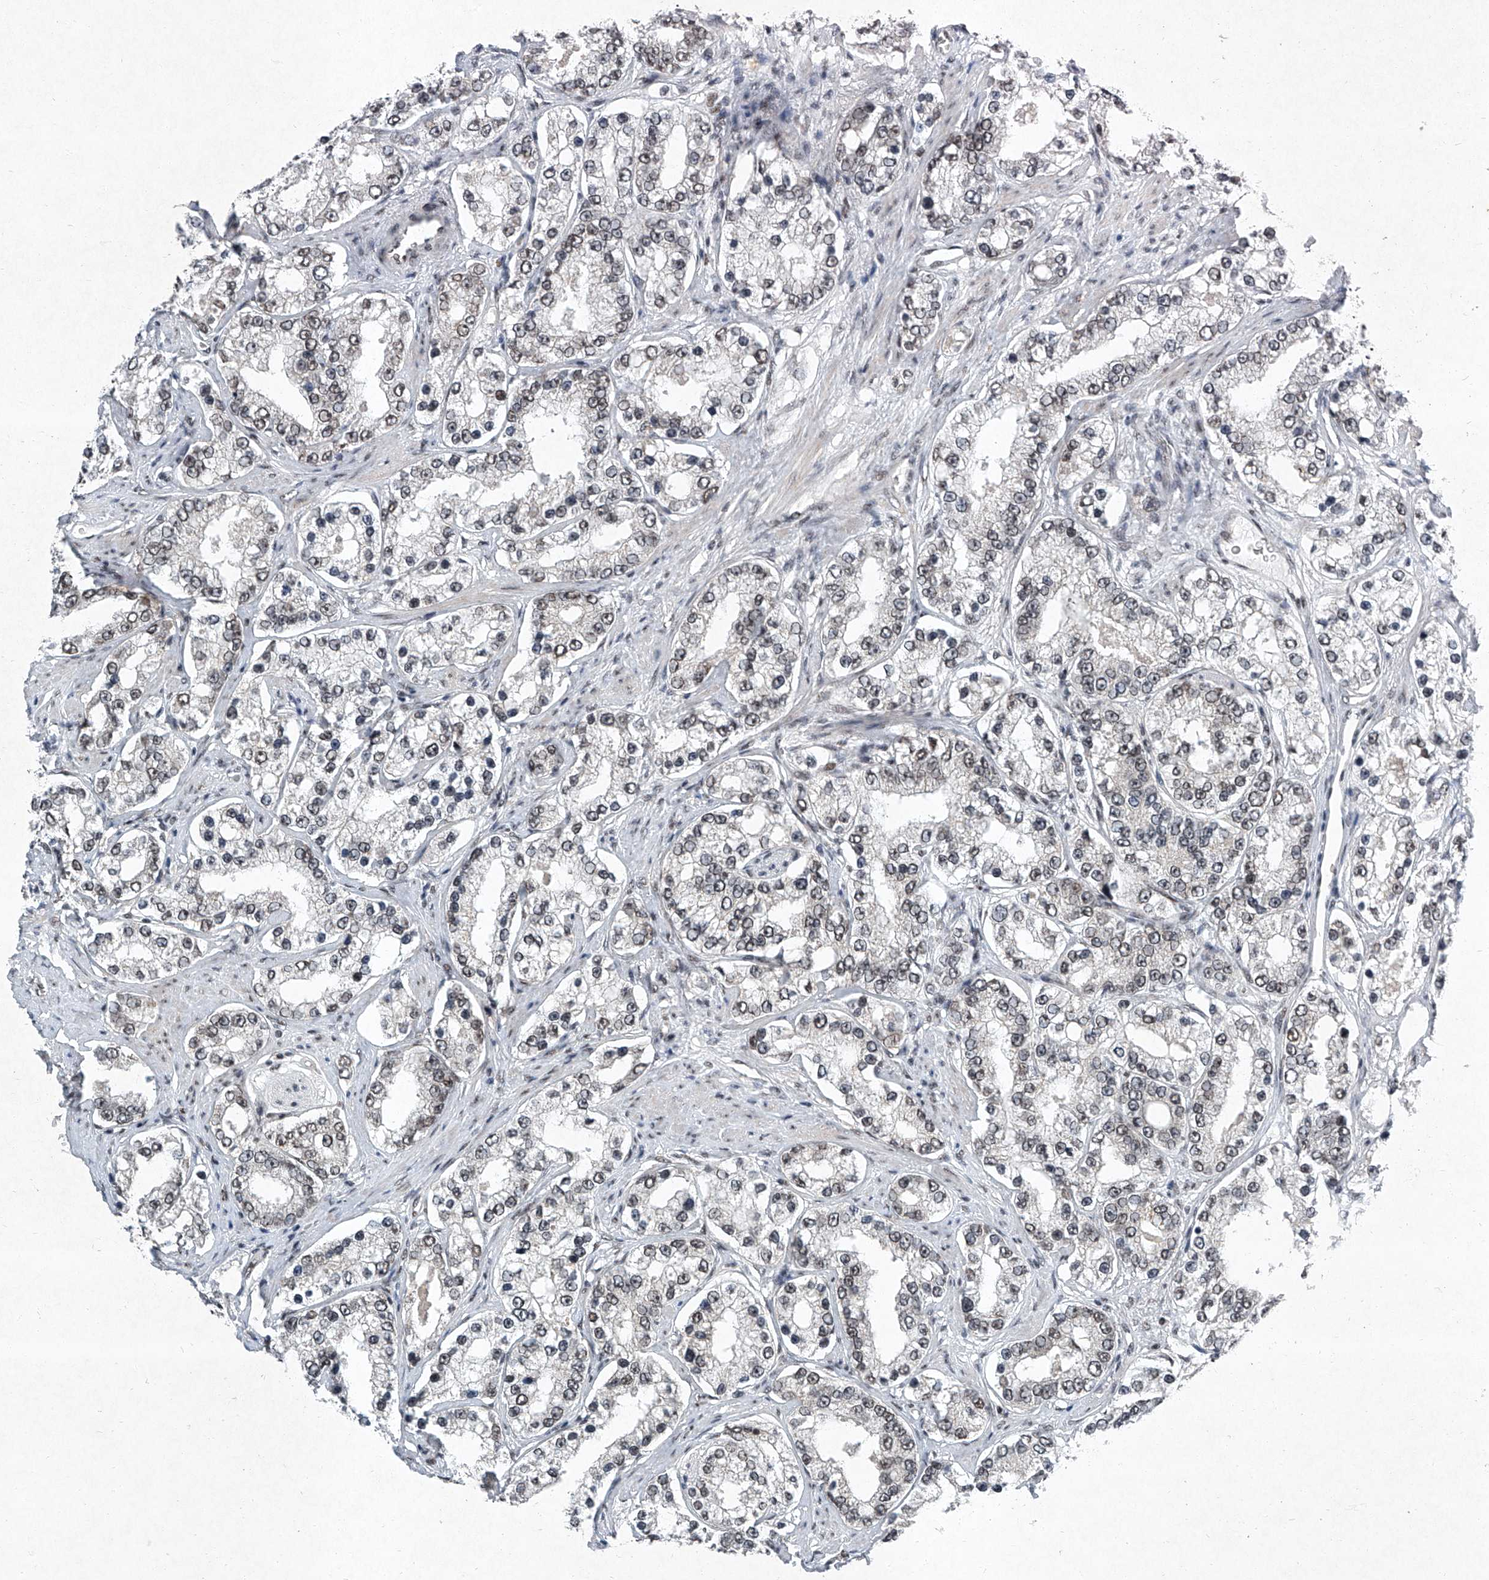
{"staining": {"intensity": "weak", "quantity": "25%-75%", "location": "nuclear"}, "tissue": "prostate cancer", "cell_type": "Tumor cells", "image_type": "cancer", "snomed": [{"axis": "morphology", "description": "Normal tissue, NOS"}, {"axis": "morphology", "description": "Adenocarcinoma, High grade"}, {"axis": "topography", "description": "Prostate"}], "caption": "Prostate cancer stained for a protein exhibits weak nuclear positivity in tumor cells.", "gene": "TFDP1", "patient": {"sex": "male", "age": 83}}